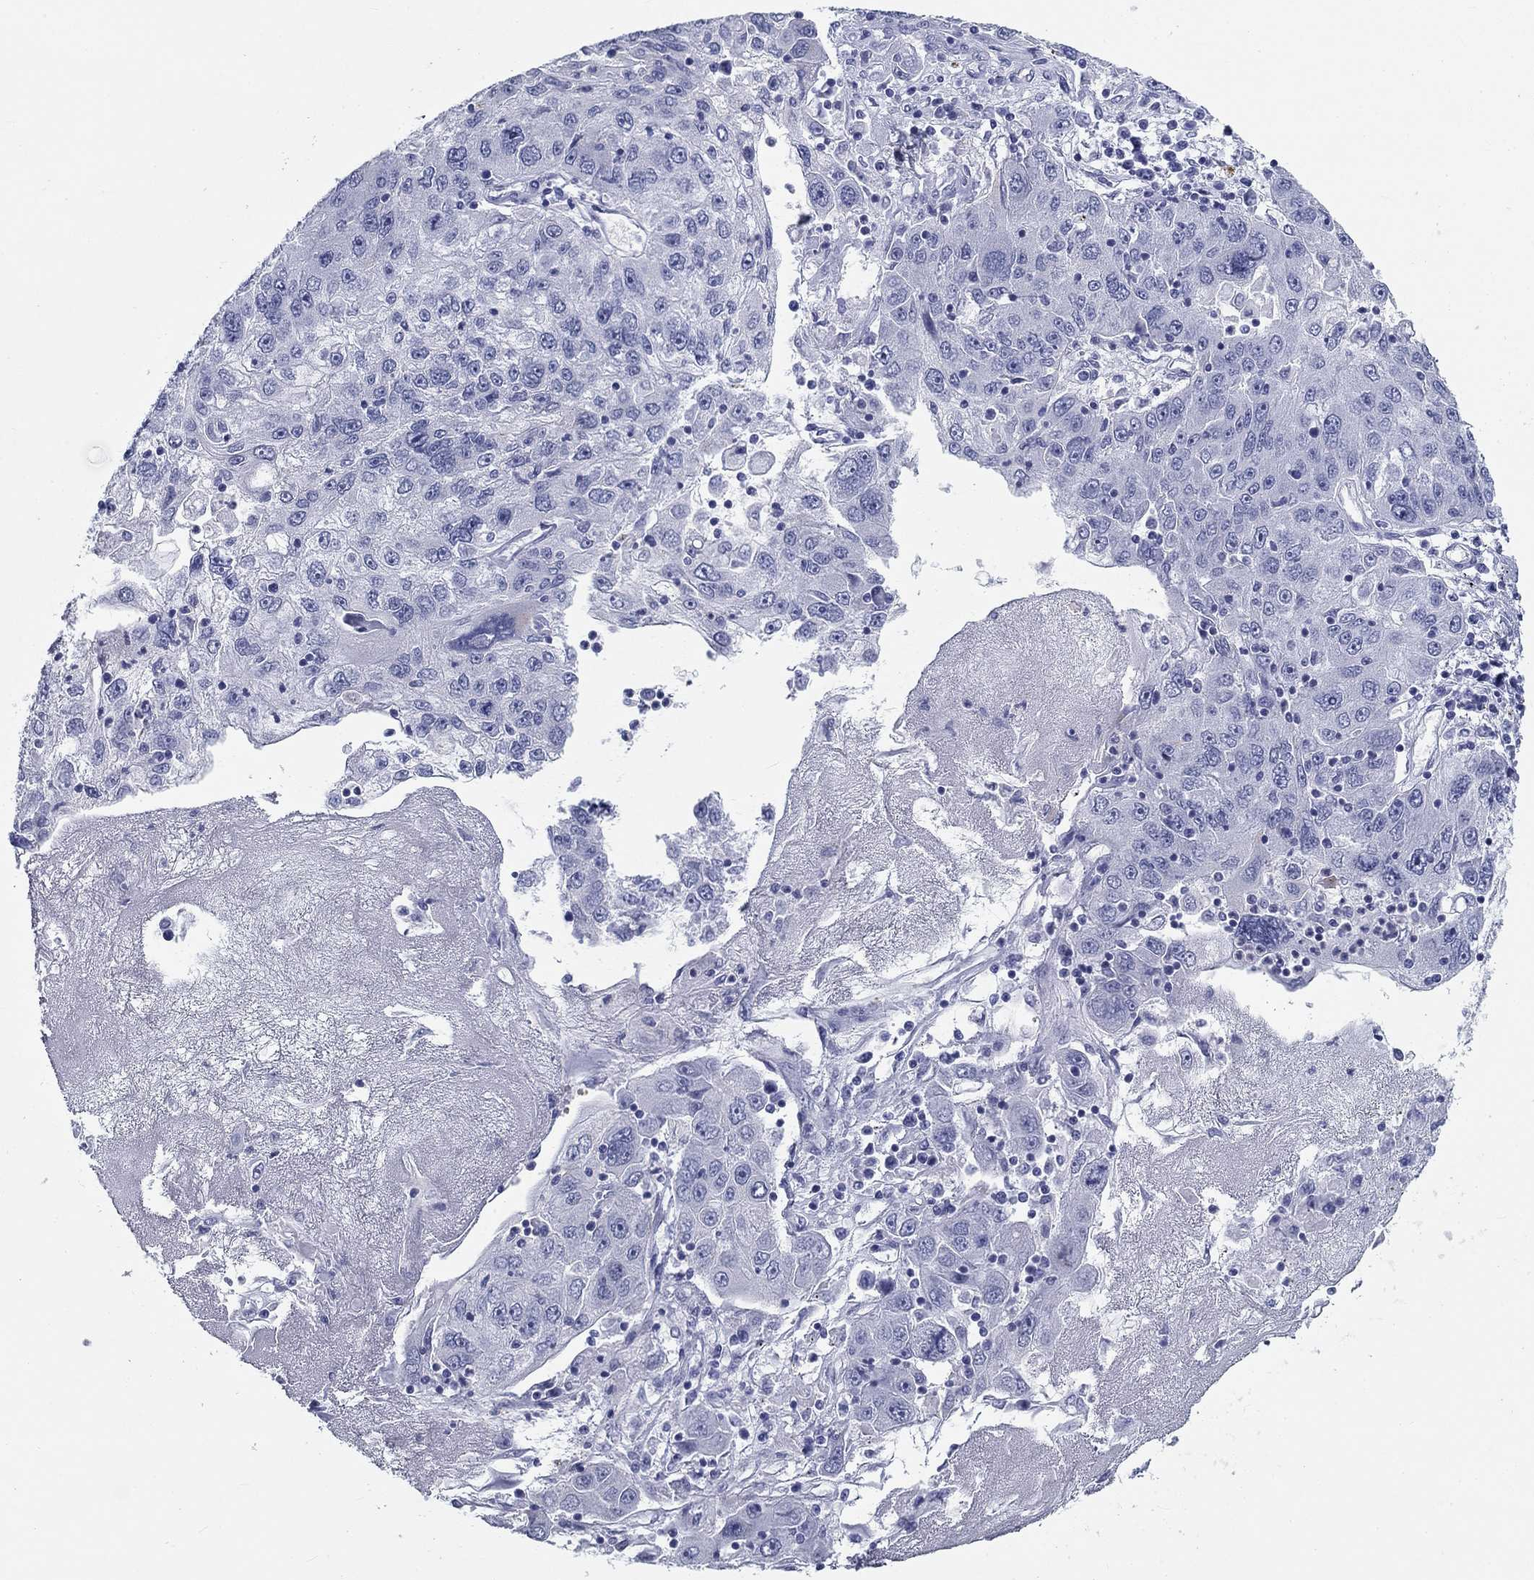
{"staining": {"intensity": "negative", "quantity": "none", "location": "none"}, "tissue": "stomach cancer", "cell_type": "Tumor cells", "image_type": "cancer", "snomed": [{"axis": "morphology", "description": "Adenocarcinoma, NOS"}, {"axis": "topography", "description": "Stomach"}], "caption": "Image shows no significant protein expression in tumor cells of stomach adenocarcinoma.", "gene": "CD40LG", "patient": {"sex": "male", "age": 56}}